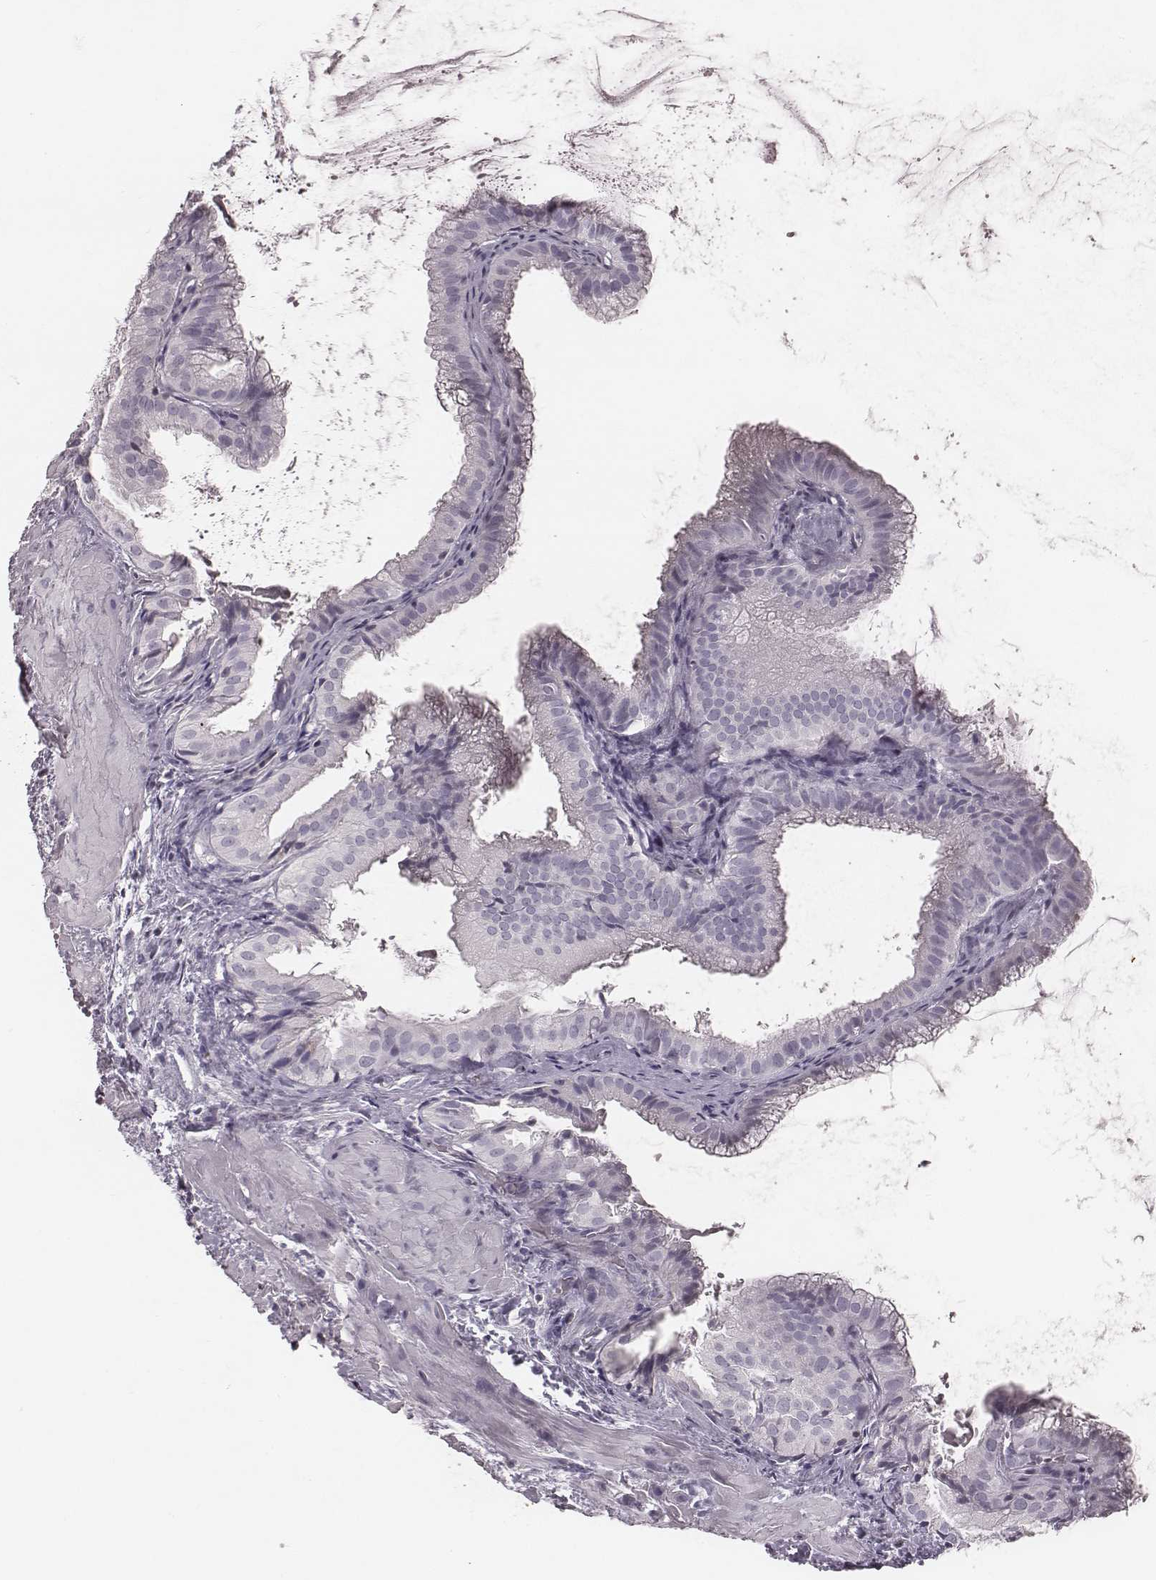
{"staining": {"intensity": "negative", "quantity": "none", "location": "none"}, "tissue": "gallbladder", "cell_type": "Glandular cells", "image_type": "normal", "snomed": [{"axis": "morphology", "description": "Normal tissue, NOS"}, {"axis": "topography", "description": "Gallbladder"}], "caption": "Histopathology image shows no protein staining in glandular cells of normal gallbladder.", "gene": "ENSG00000285837", "patient": {"sex": "male", "age": 70}}